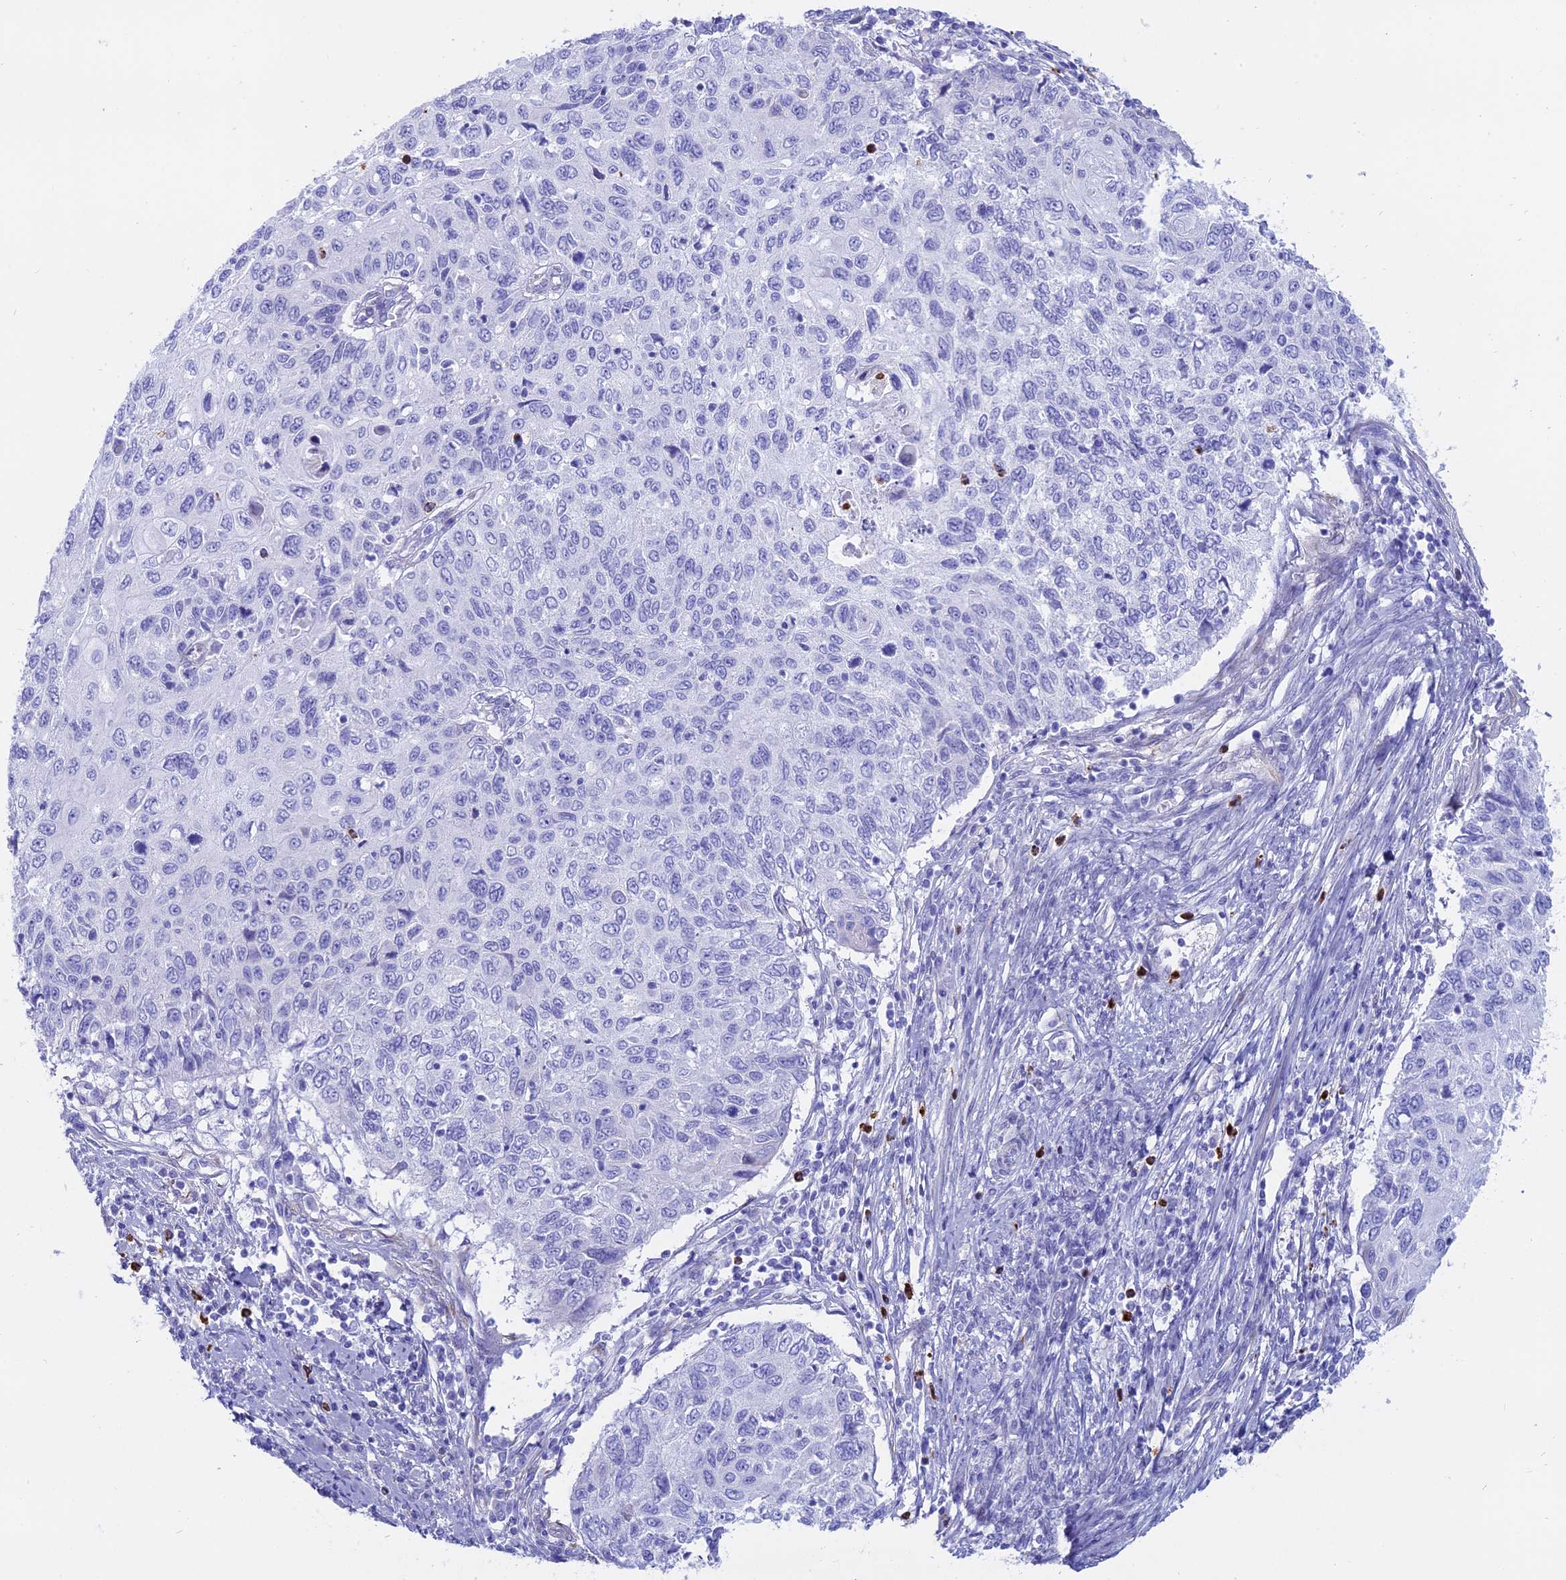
{"staining": {"intensity": "negative", "quantity": "none", "location": "none"}, "tissue": "cervical cancer", "cell_type": "Tumor cells", "image_type": "cancer", "snomed": [{"axis": "morphology", "description": "Squamous cell carcinoma, NOS"}, {"axis": "topography", "description": "Cervix"}], "caption": "DAB immunohistochemical staining of cervical cancer displays no significant positivity in tumor cells.", "gene": "OR2AE1", "patient": {"sex": "female", "age": 70}}